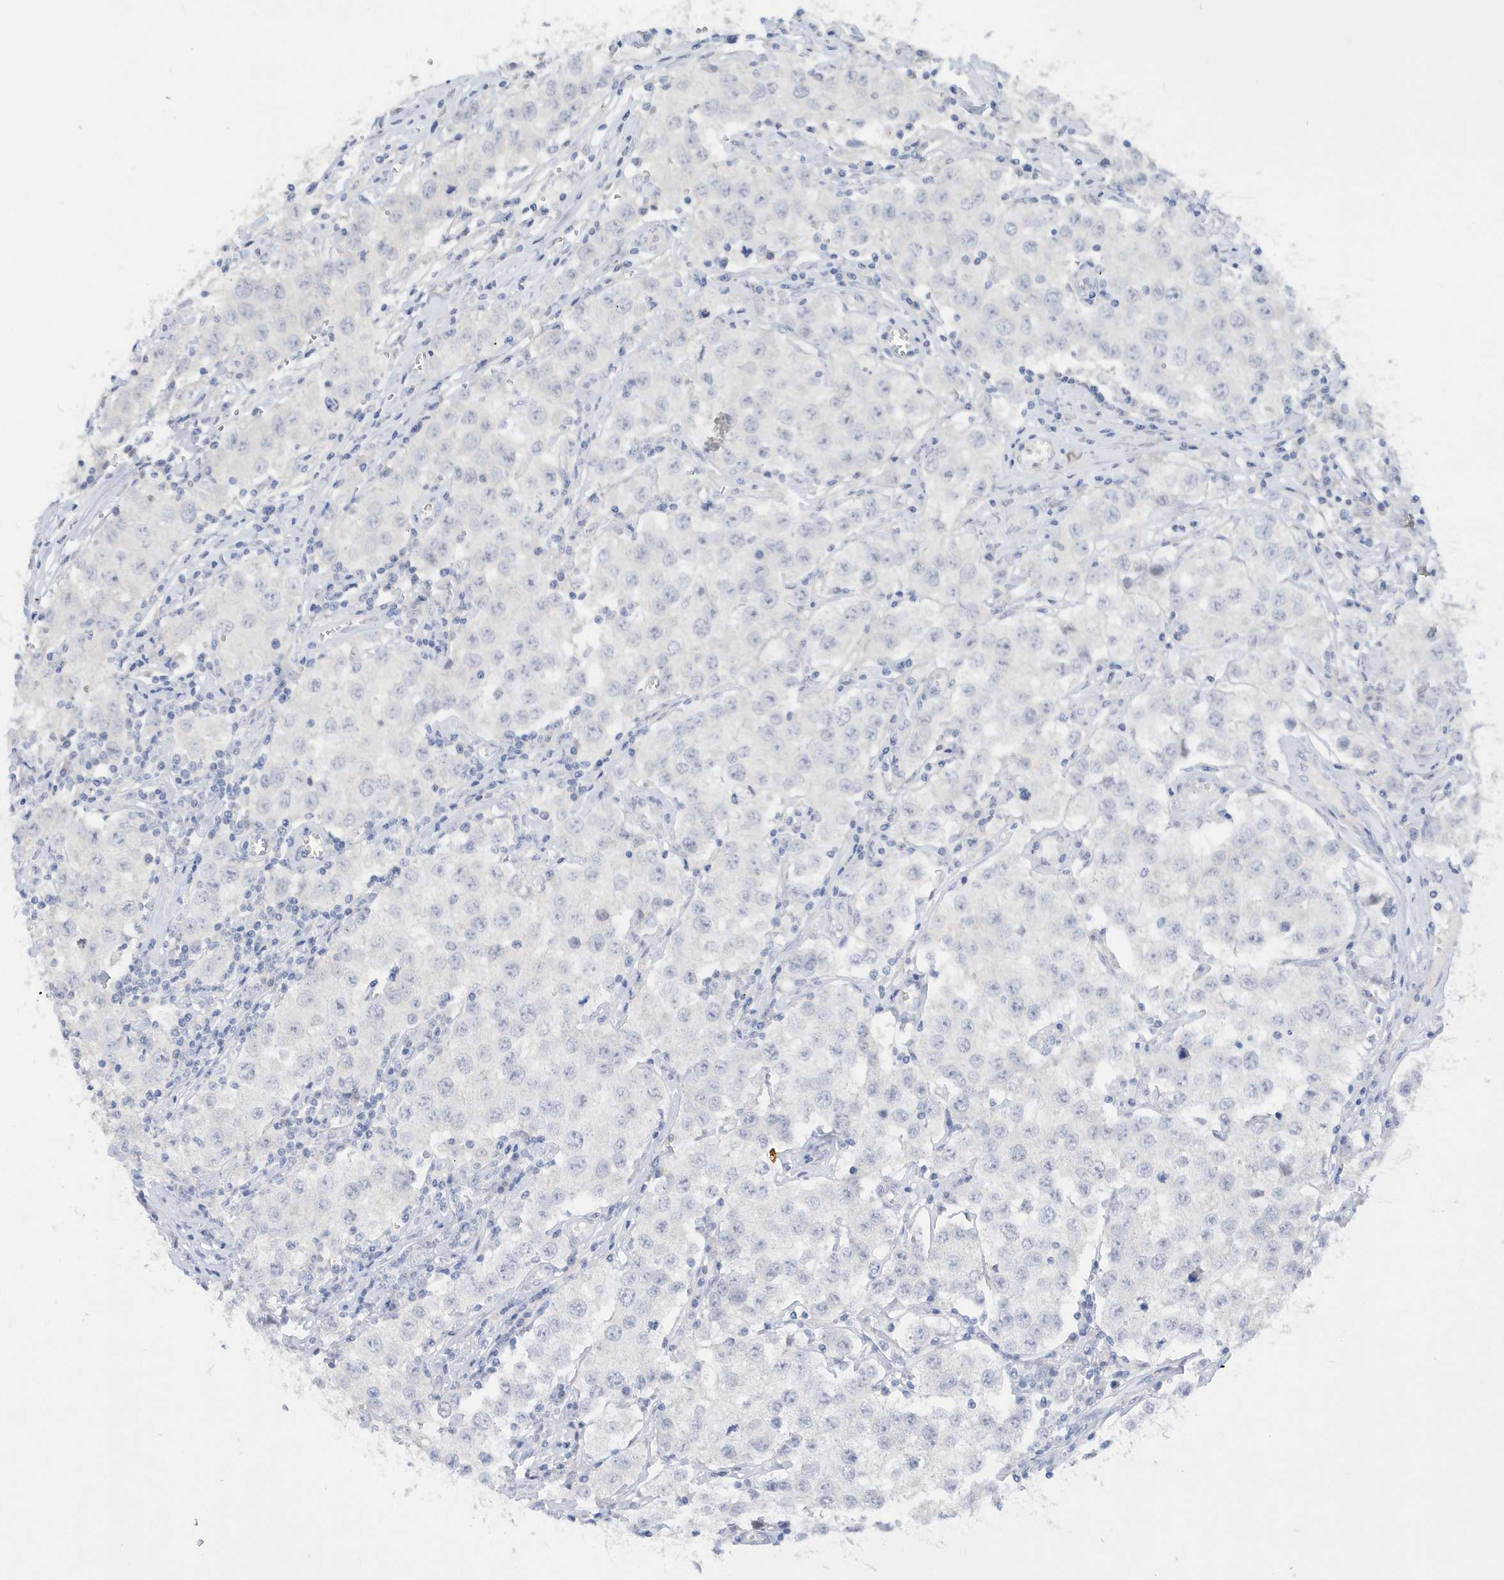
{"staining": {"intensity": "negative", "quantity": "none", "location": "none"}, "tissue": "testis cancer", "cell_type": "Tumor cells", "image_type": "cancer", "snomed": [{"axis": "morphology", "description": "Seminoma, NOS"}, {"axis": "morphology", "description": "Carcinoma, Embryonal, NOS"}, {"axis": "topography", "description": "Testis"}], "caption": "The micrograph displays no staining of tumor cells in testis cancer.", "gene": "RPE", "patient": {"sex": "male", "age": 43}}